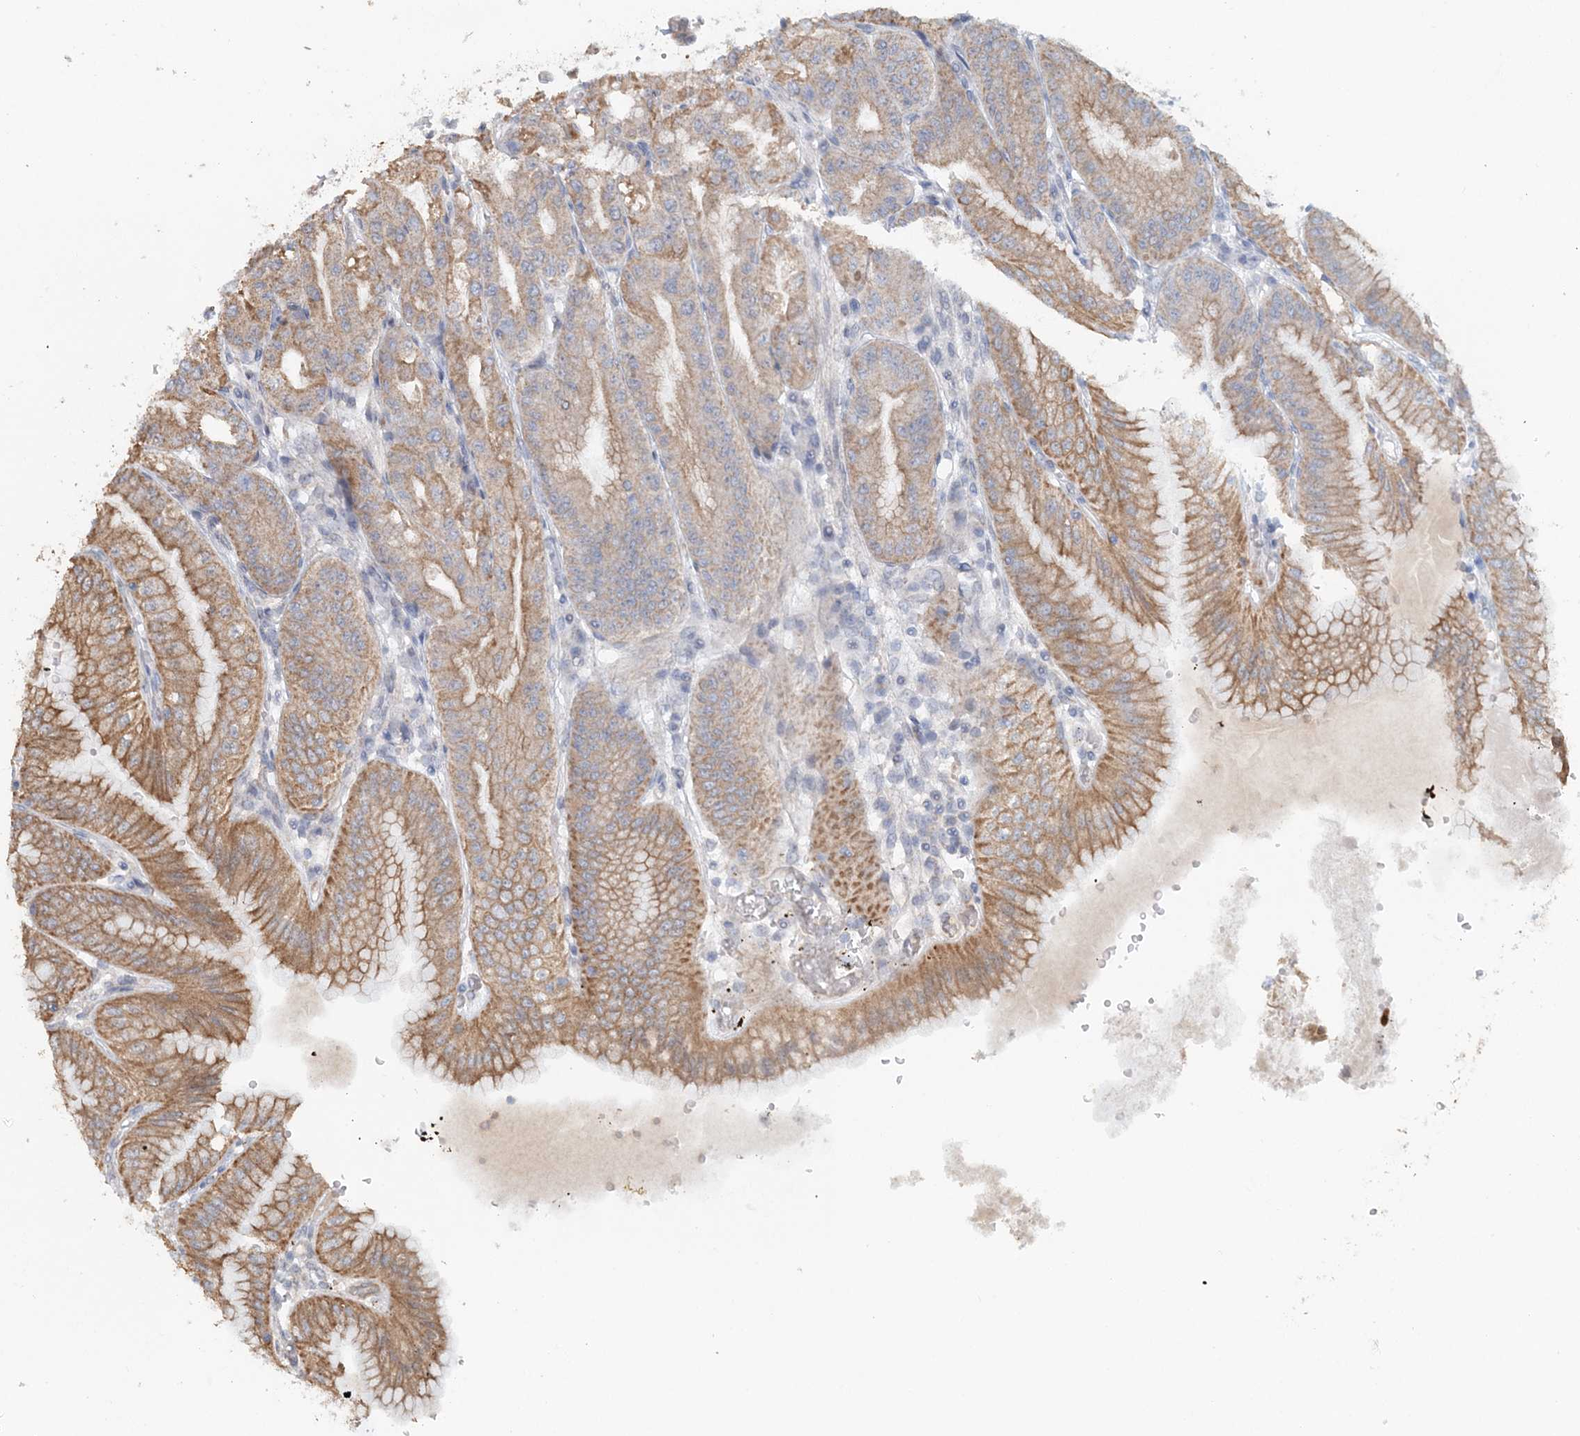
{"staining": {"intensity": "moderate", "quantity": ">75%", "location": "cytoplasmic/membranous"}, "tissue": "stomach", "cell_type": "Glandular cells", "image_type": "normal", "snomed": [{"axis": "morphology", "description": "Normal tissue, NOS"}, {"axis": "topography", "description": "Stomach, upper"}, {"axis": "topography", "description": "Stomach, lower"}], "caption": "High-power microscopy captured an immunohistochemistry (IHC) image of normal stomach, revealing moderate cytoplasmic/membranous positivity in about >75% of glandular cells. Immunohistochemistry (ihc) stains the protein in brown and the nuclei are stained blue.", "gene": "FBXO38", "patient": {"sex": "male", "age": 71}}